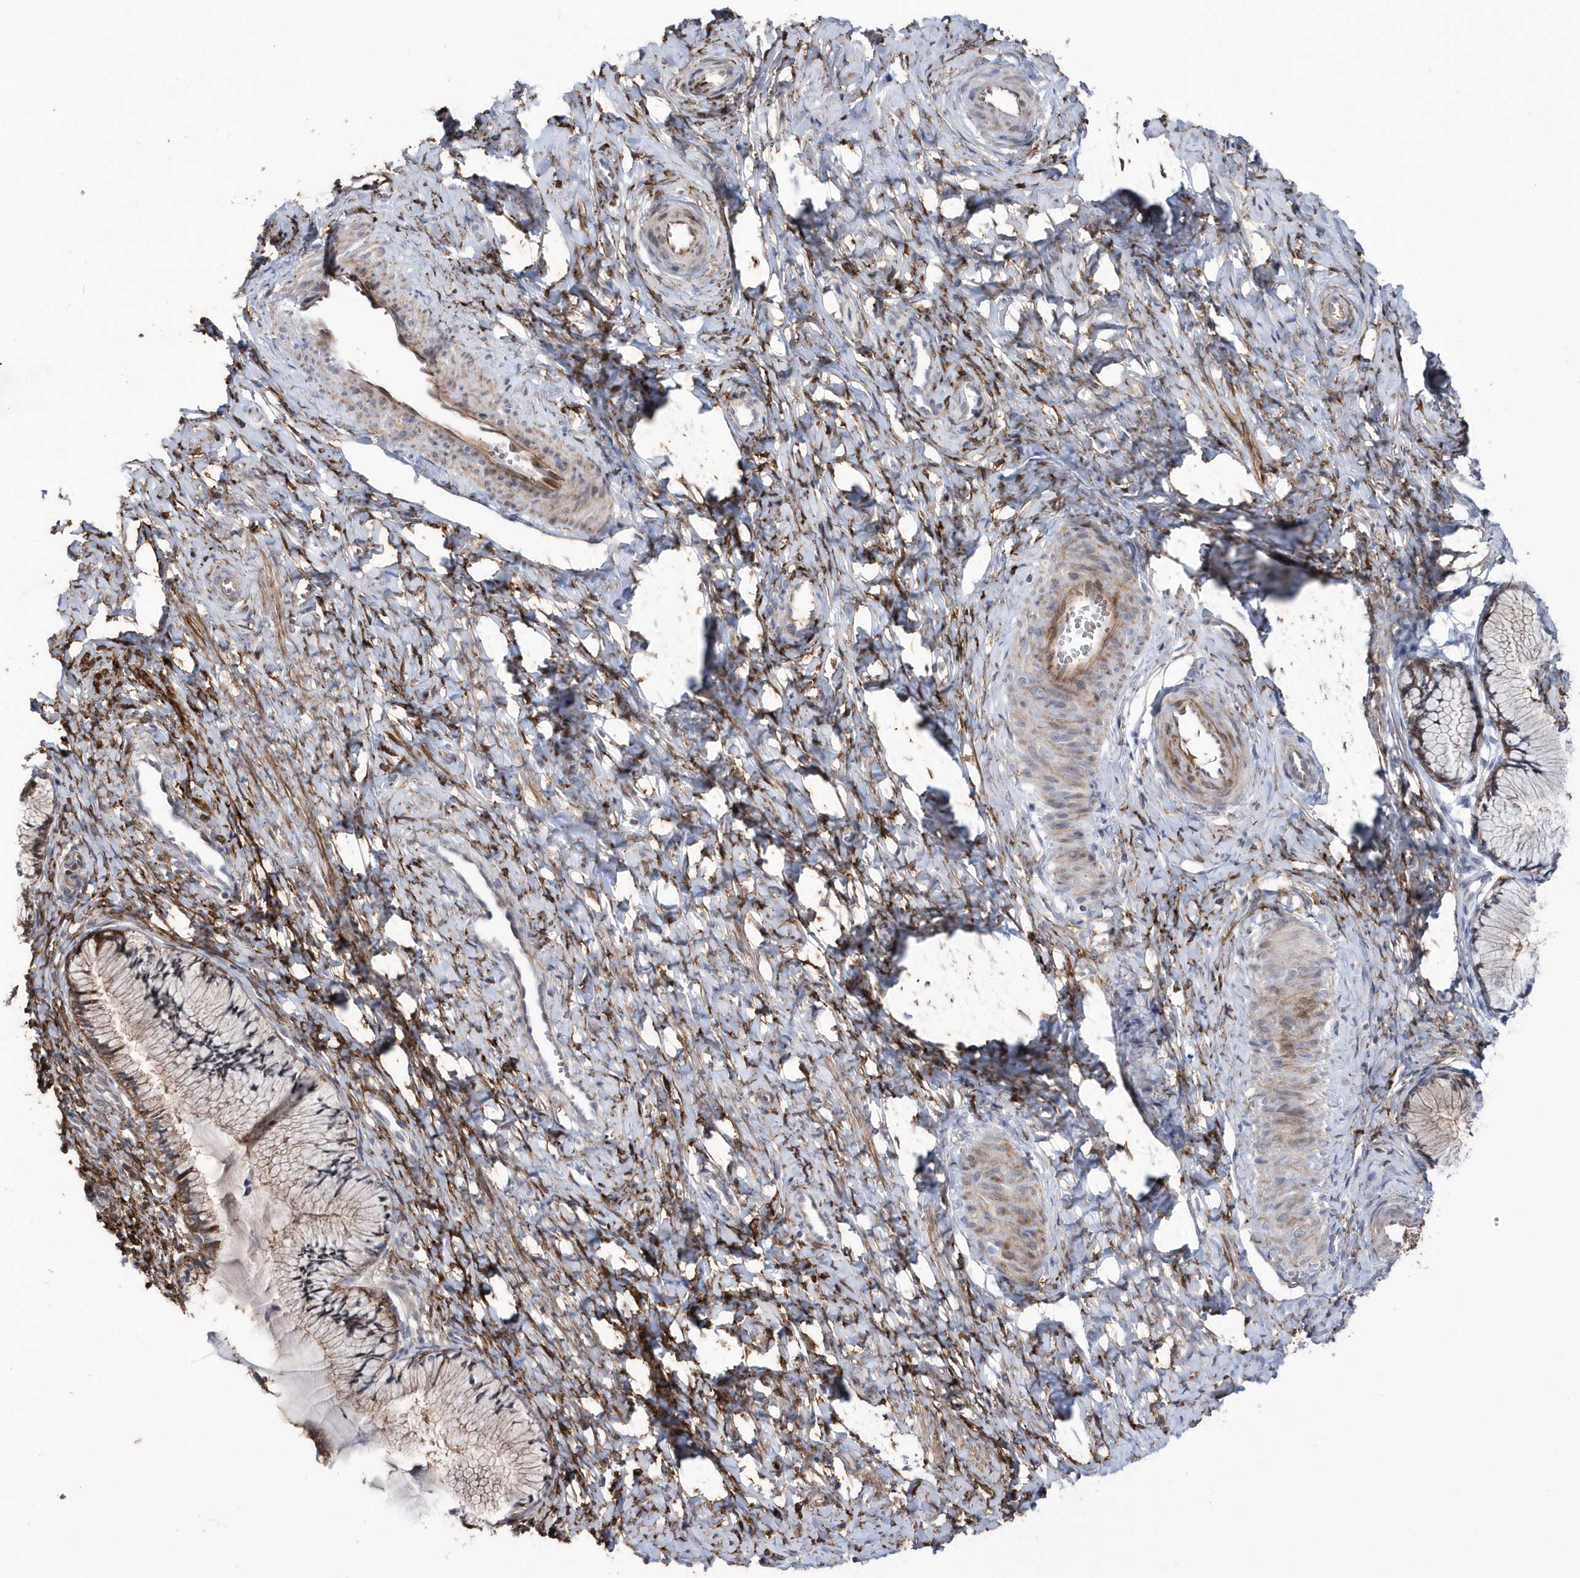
{"staining": {"intensity": "moderate", "quantity": ">75%", "location": "cytoplasmic/membranous"}, "tissue": "cervix", "cell_type": "Glandular cells", "image_type": "normal", "snomed": [{"axis": "morphology", "description": "Normal tissue, NOS"}, {"axis": "topography", "description": "Cervix"}], "caption": "This is a micrograph of immunohistochemistry (IHC) staining of unremarkable cervix, which shows moderate staining in the cytoplasmic/membranous of glandular cells.", "gene": "DSPP", "patient": {"sex": "female", "age": 27}}